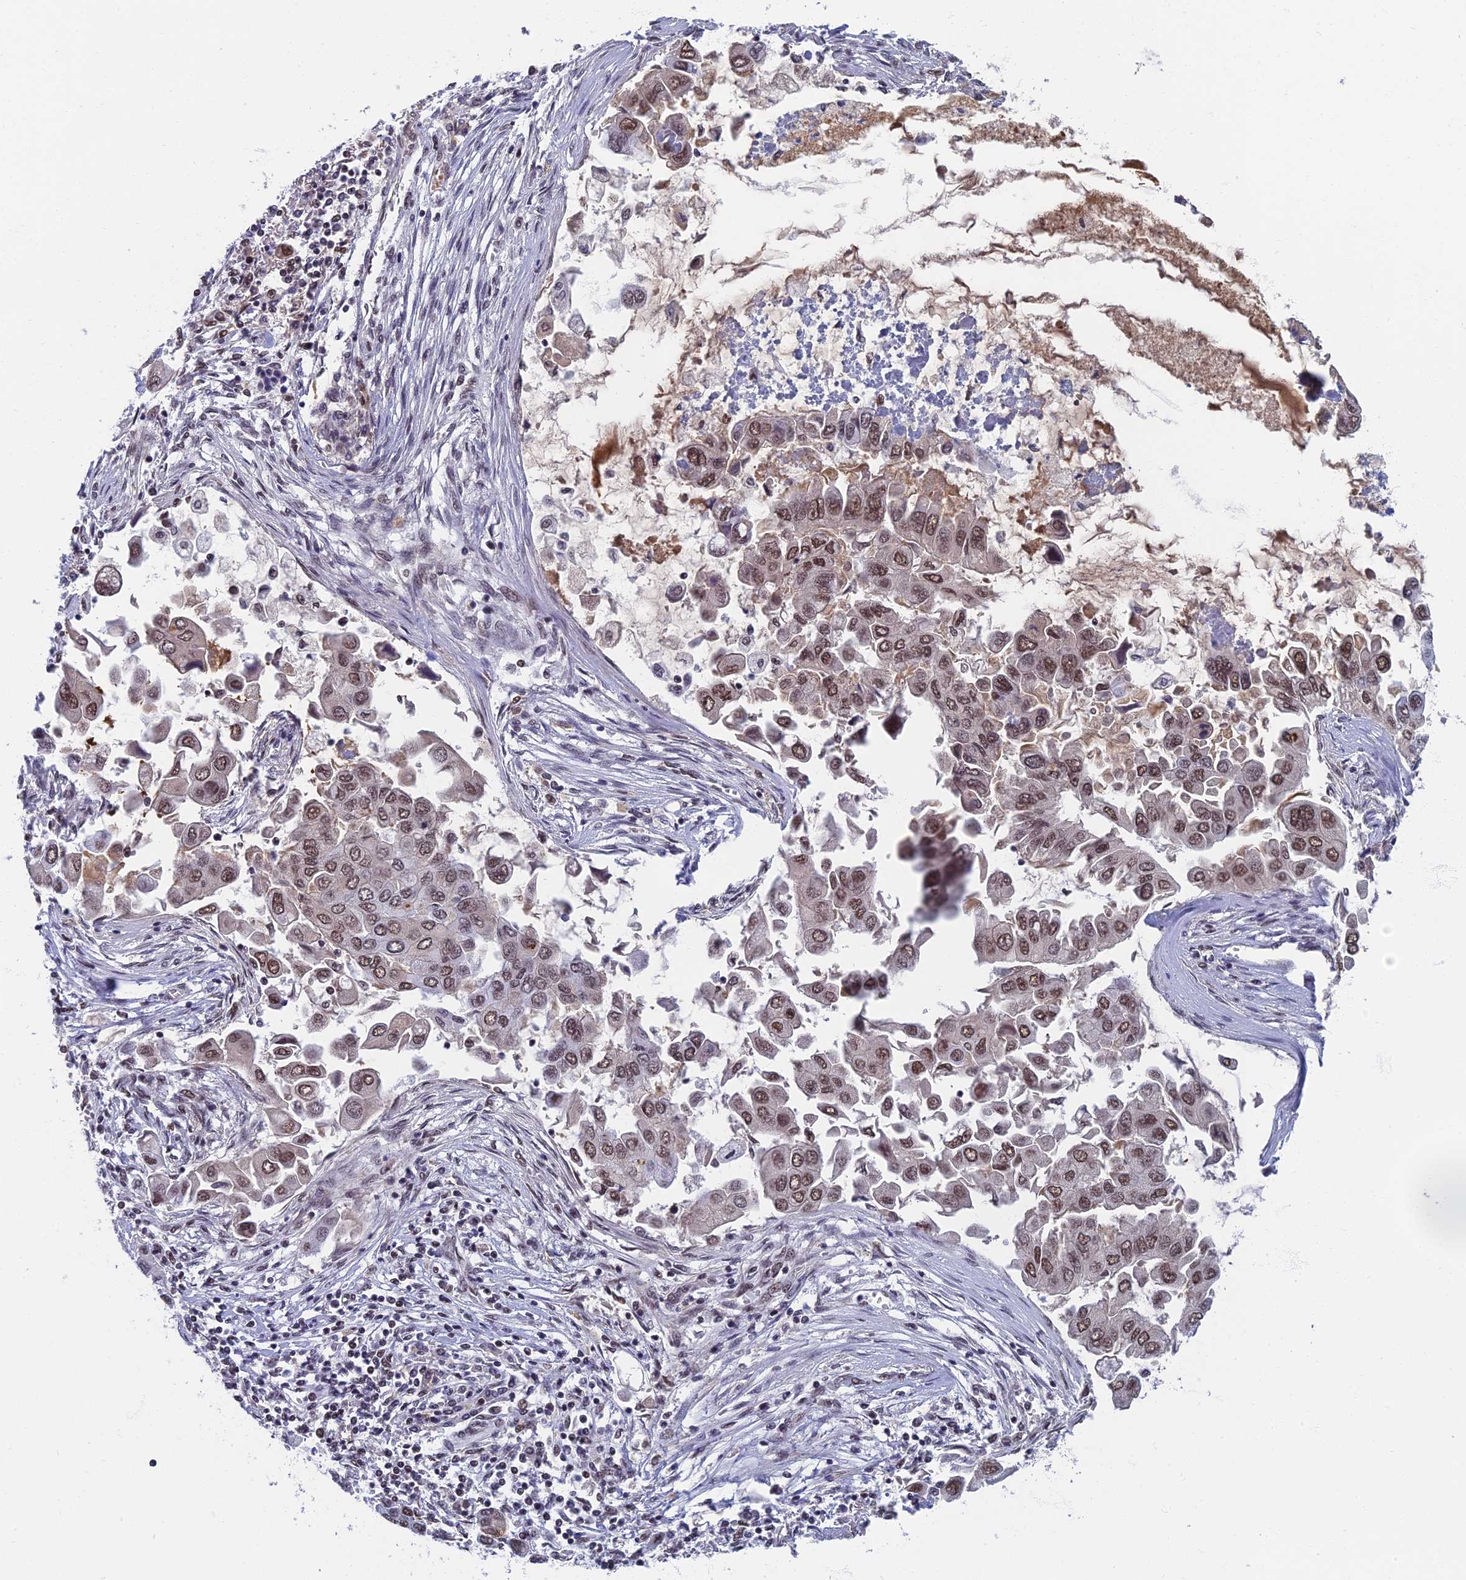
{"staining": {"intensity": "moderate", "quantity": ">75%", "location": "nuclear"}, "tissue": "lung cancer", "cell_type": "Tumor cells", "image_type": "cancer", "snomed": [{"axis": "morphology", "description": "Adenocarcinoma, NOS"}, {"axis": "topography", "description": "Lung"}], "caption": "A high-resolution photomicrograph shows immunohistochemistry (IHC) staining of adenocarcinoma (lung), which shows moderate nuclear expression in approximately >75% of tumor cells.", "gene": "TAF13", "patient": {"sex": "female", "age": 76}}